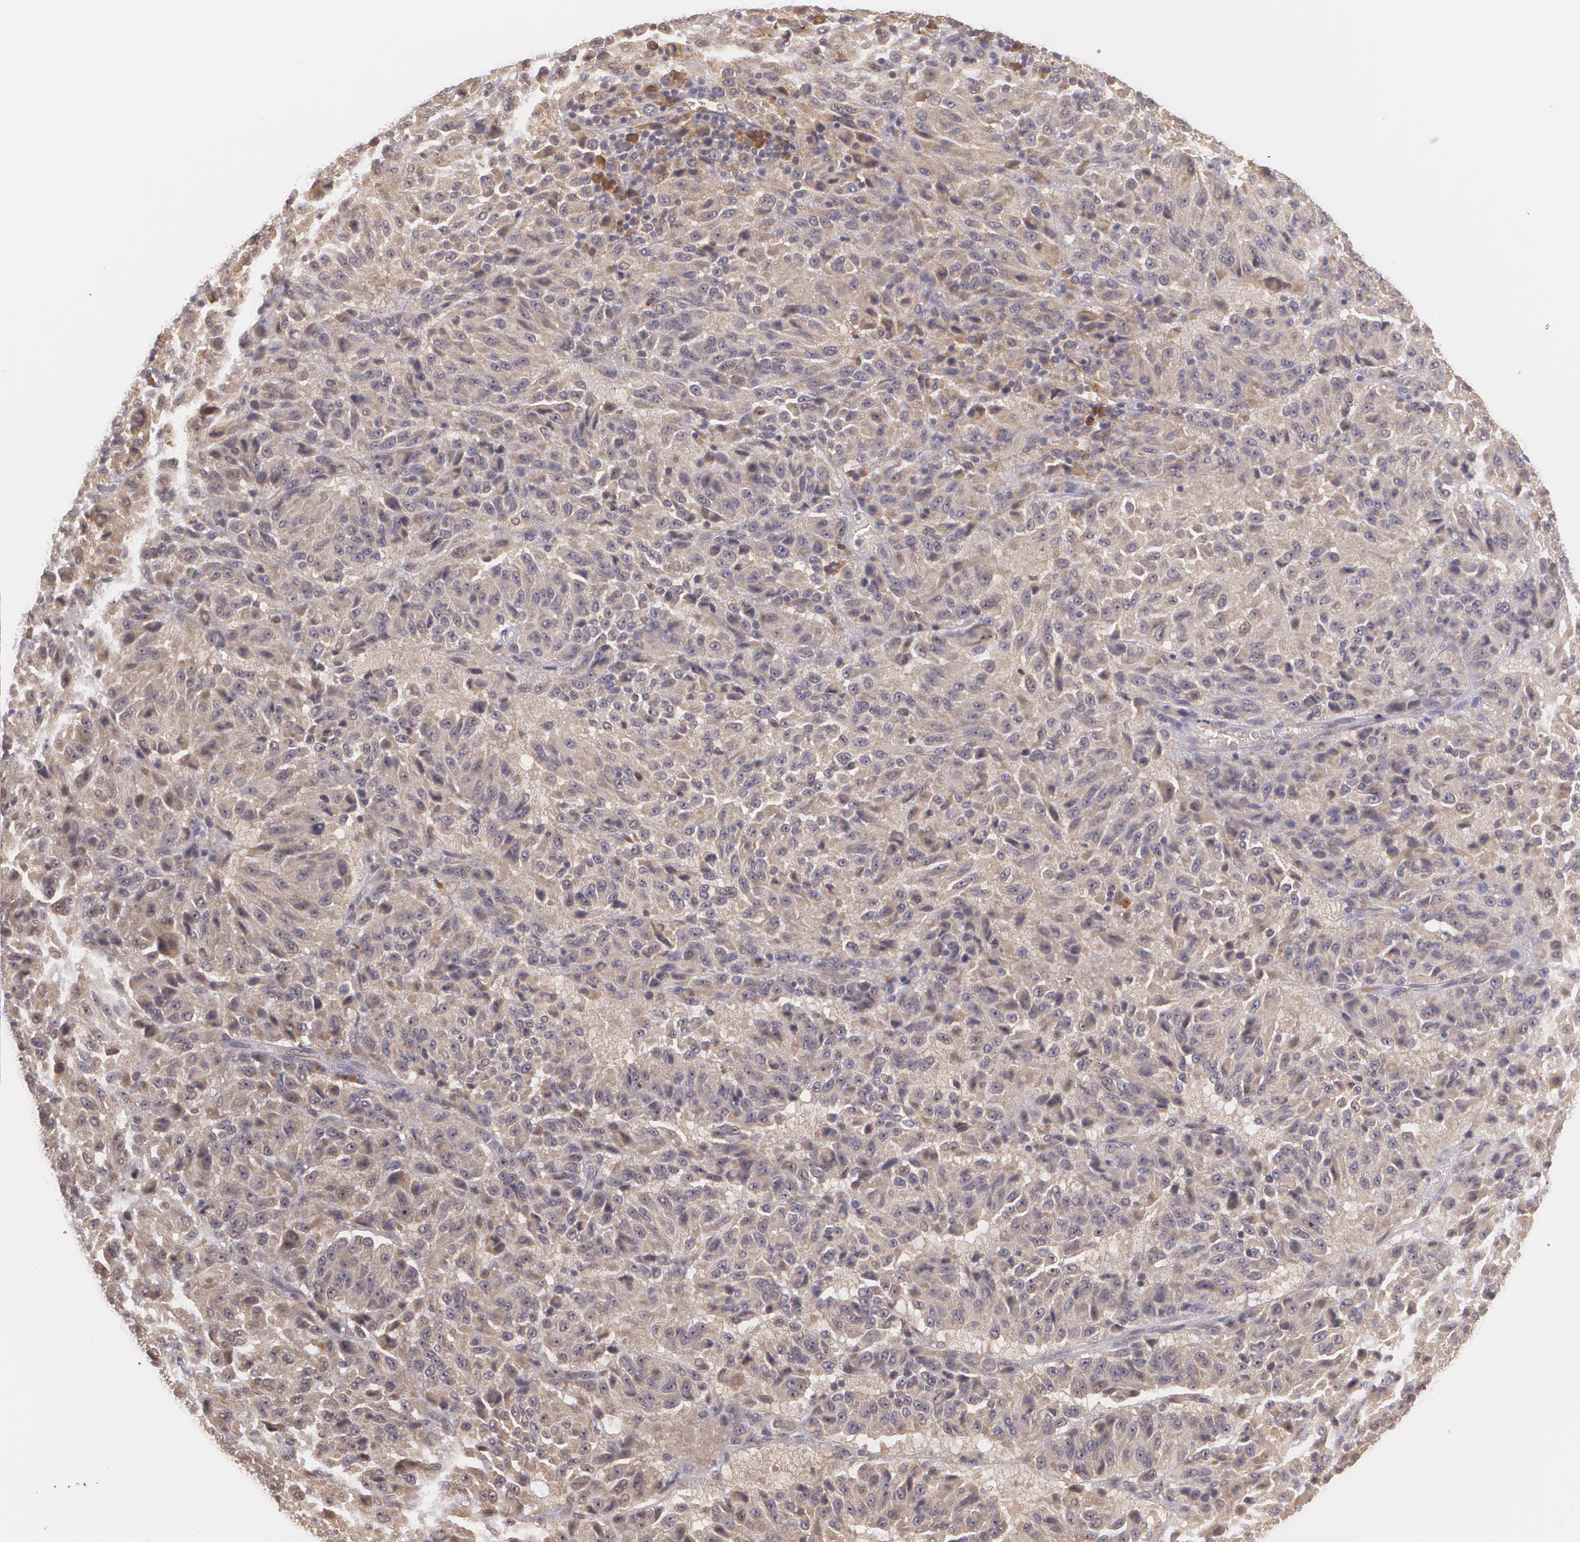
{"staining": {"intensity": "weak", "quantity": ">75%", "location": "cytoplasmic/membranous"}, "tissue": "melanoma", "cell_type": "Tumor cells", "image_type": "cancer", "snomed": [{"axis": "morphology", "description": "Malignant melanoma, Metastatic site"}, {"axis": "topography", "description": "Lung"}], "caption": "Tumor cells exhibit low levels of weak cytoplasmic/membranous expression in approximately >75% of cells in malignant melanoma (metastatic site). Using DAB (3,3'-diaminobenzidine) (brown) and hematoxylin (blue) stains, captured at high magnification using brightfield microscopy.", "gene": "CCL17", "patient": {"sex": "male", "age": 64}}